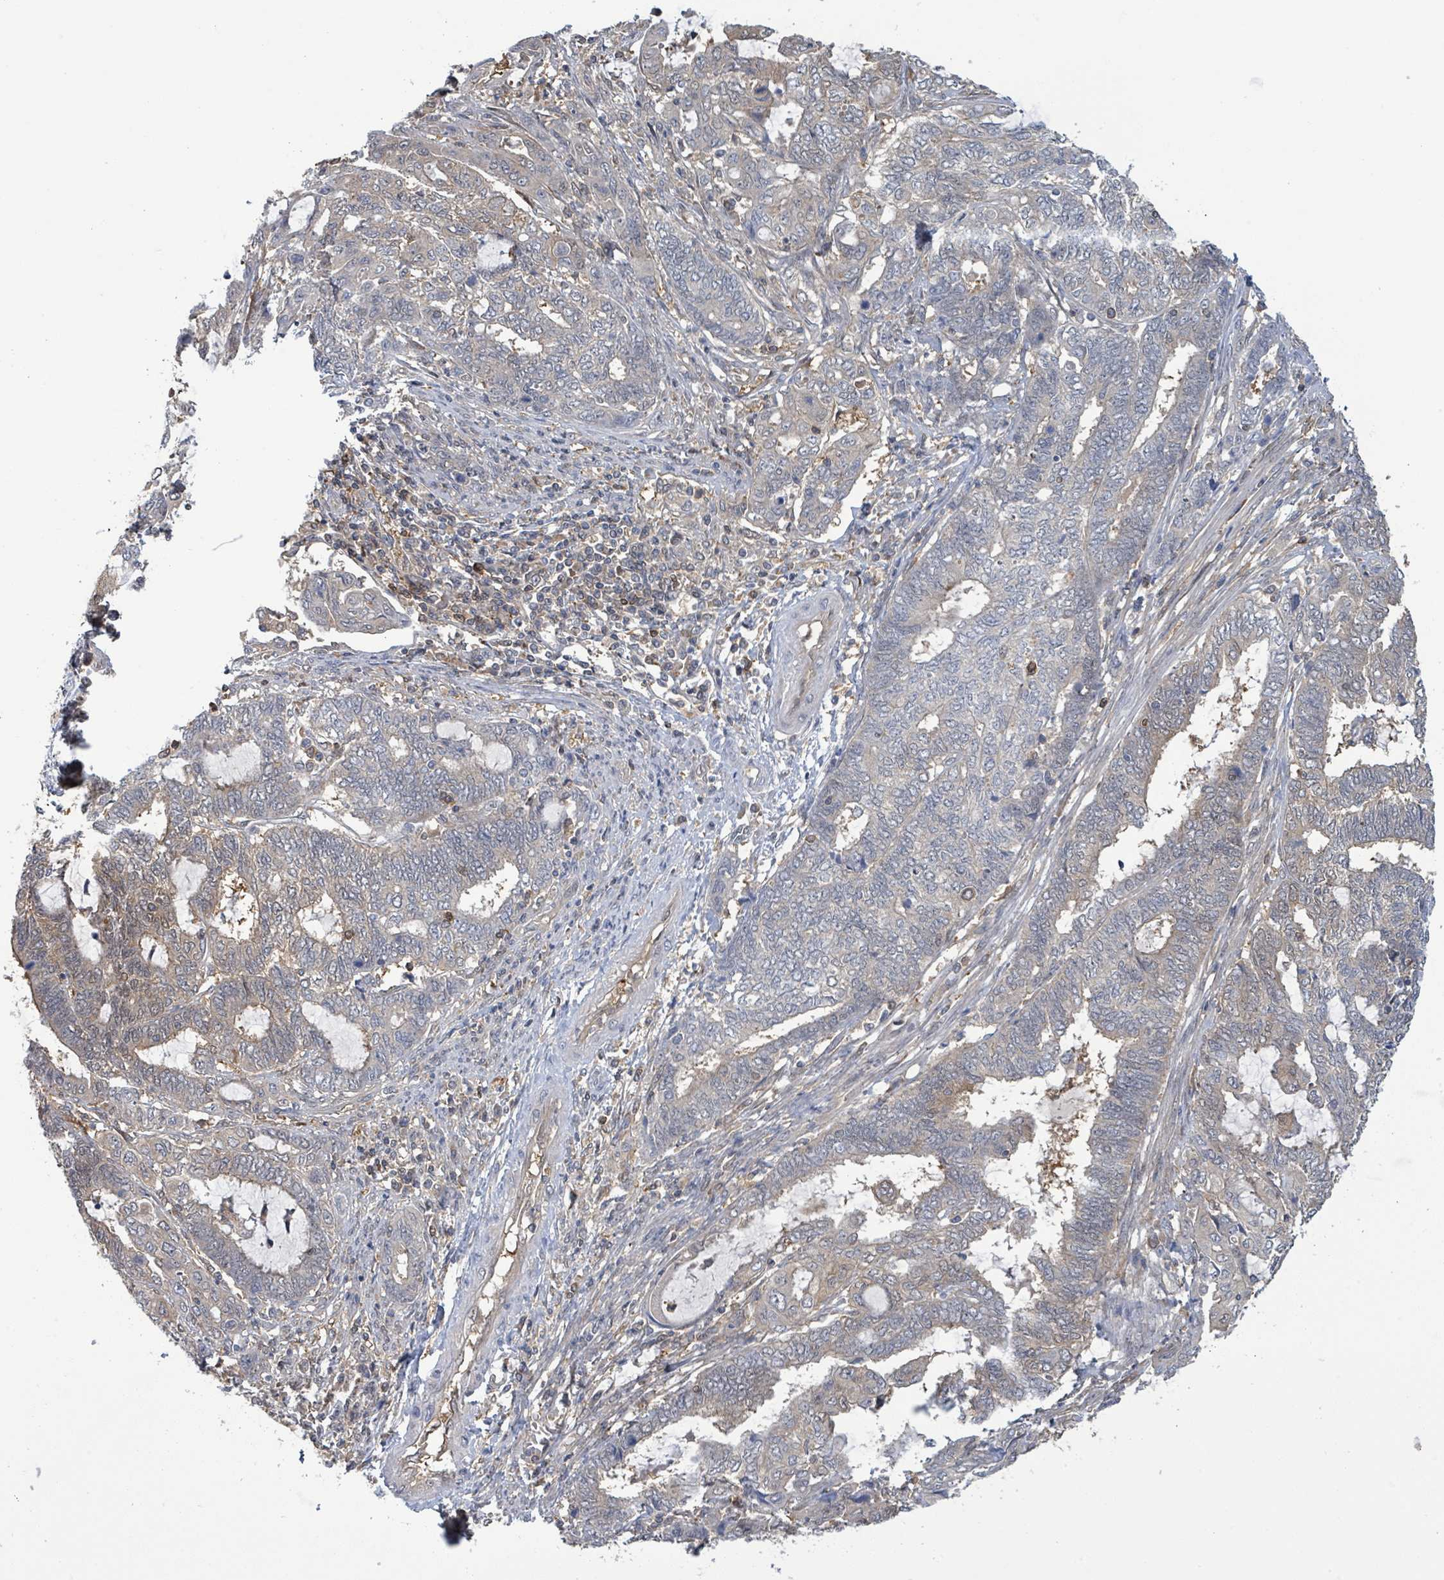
{"staining": {"intensity": "negative", "quantity": "none", "location": "none"}, "tissue": "endometrial cancer", "cell_type": "Tumor cells", "image_type": "cancer", "snomed": [{"axis": "morphology", "description": "Adenocarcinoma, NOS"}, {"axis": "topography", "description": "Uterus"}, {"axis": "topography", "description": "Endometrium"}], "caption": "High magnification brightfield microscopy of endometrial adenocarcinoma stained with DAB (brown) and counterstained with hematoxylin (blue): tumor cells show no significant expression.", "gene": "PGAM1", "patient": {"sex": "female", "age": 70}}